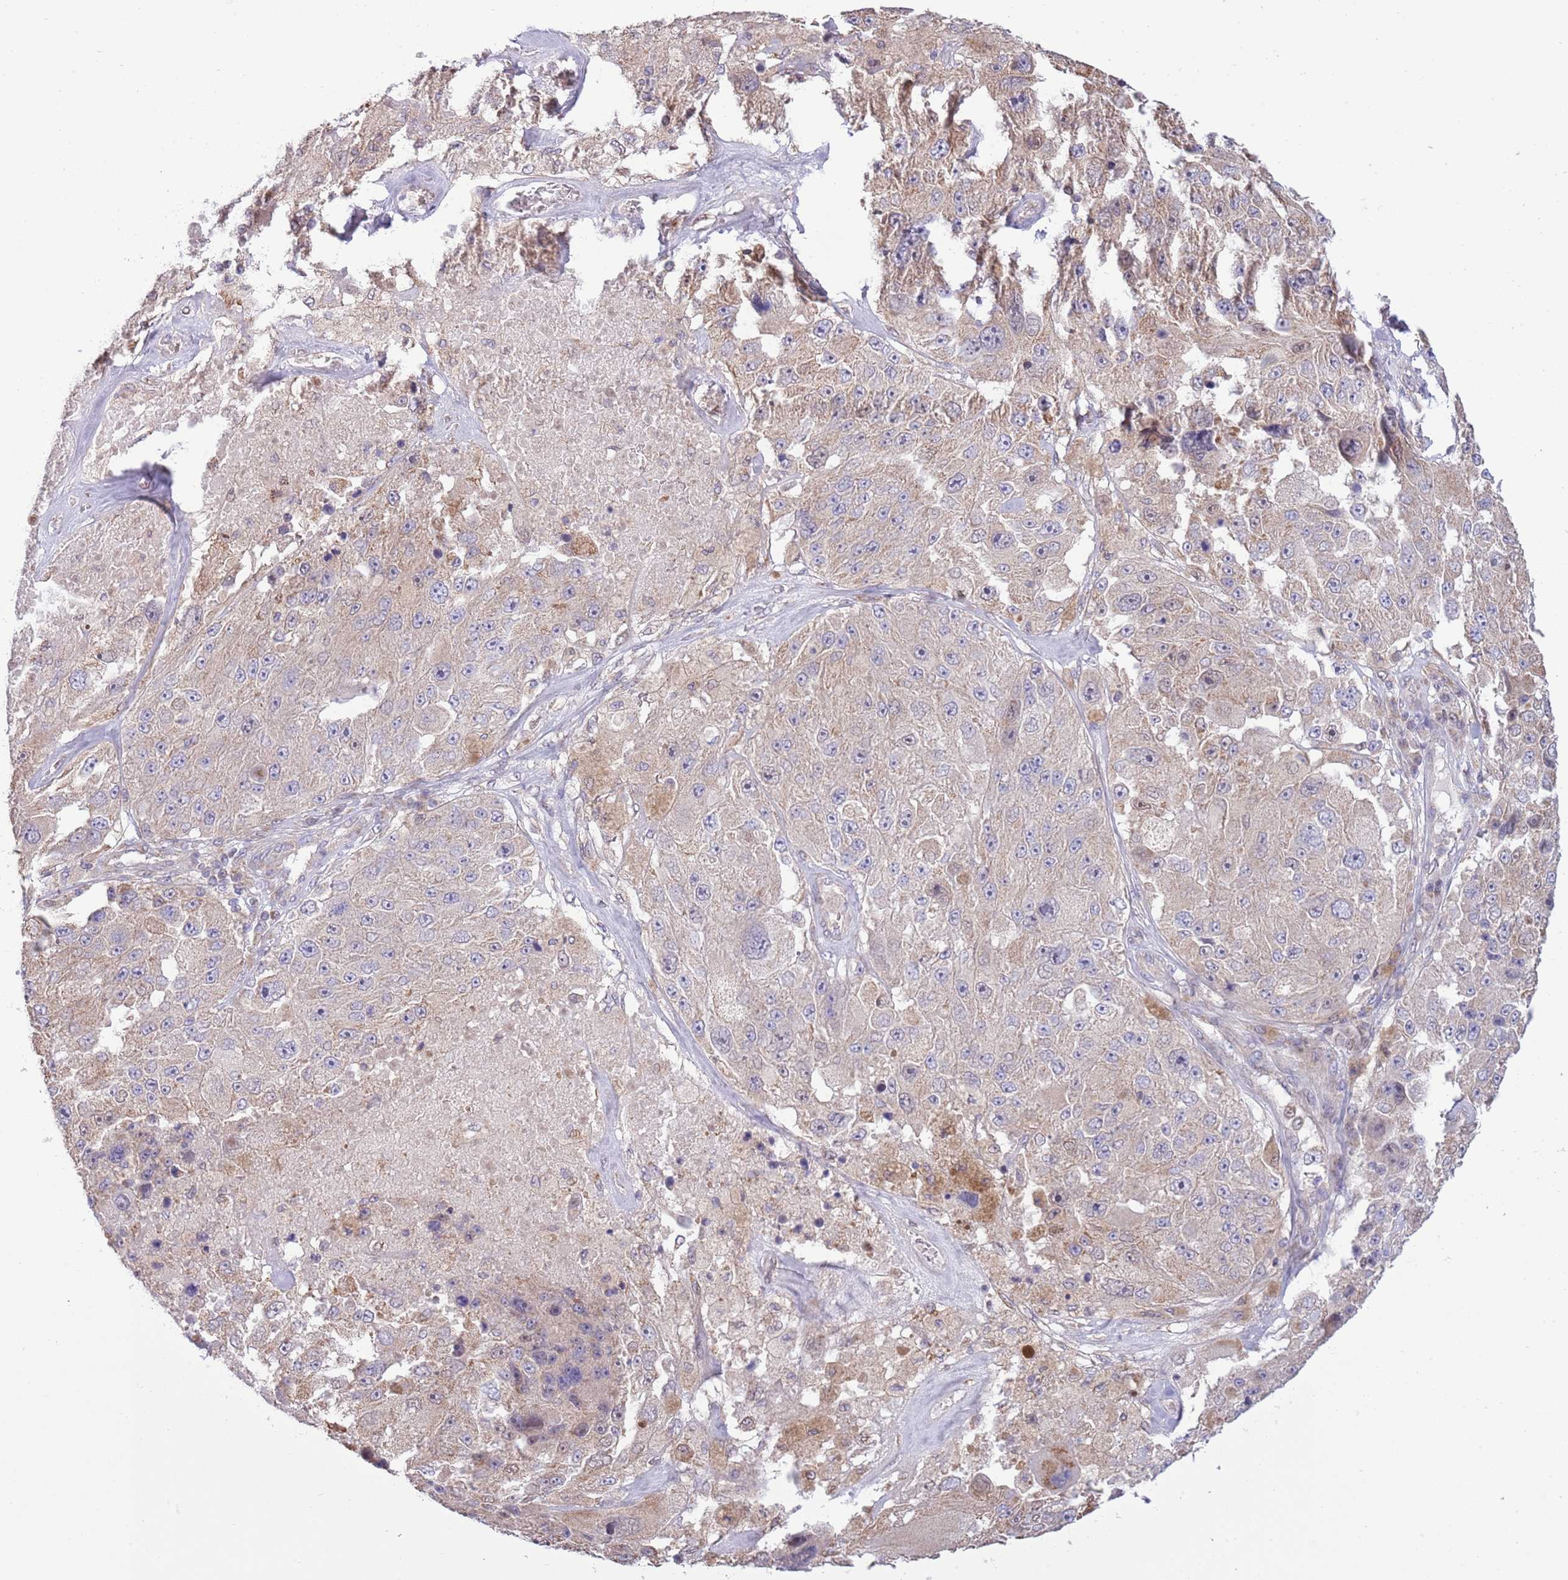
{"staining": {"intensity": "weak", "quantity": "<25%", "location": "cytoplasmic/membranous"}, "tissue": "melanoma", "cell_type": "Tumor cells", "image_type": "cancer", "snomed": [{"axis": "morphology", "description": "Malignant melanoma, Metastatic site"}, {"axis": "topography", "description": "Lymph node"}], "caption": "A photomicrograph of malignant melanoma (metastatic site) stained for a protein exhibits no brown staining in tumor cells.", "gene": "ARL2BP", "patient": {"sex": "male", "age": 62}}